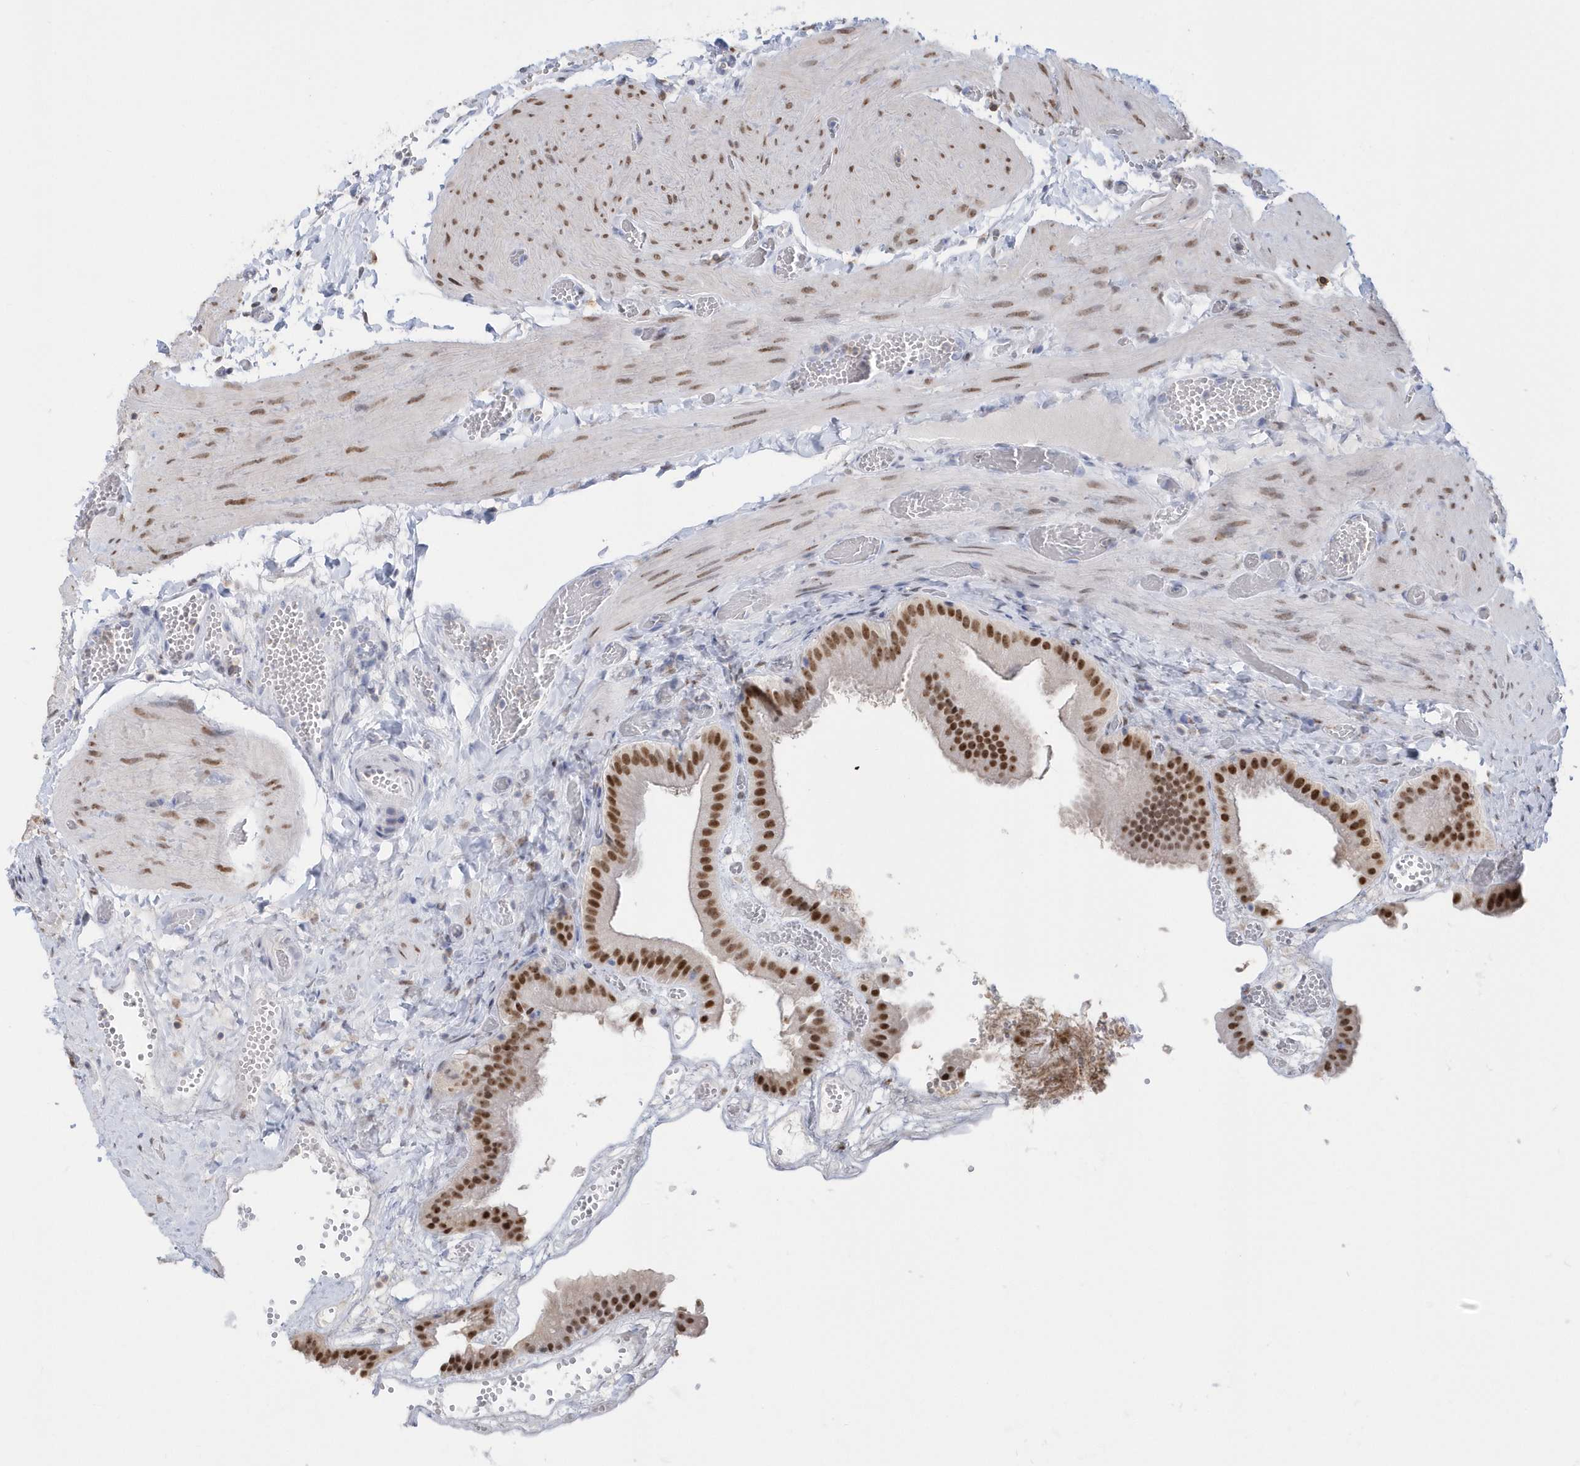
{"staining": {"intensity": "moderate", "quantity": ">75%", "location": "nuclear"}, "tissue": "gallbladder", "cell_type": "Glandular cells", "image_type": "normal", "snomed": [{"axis": "morphology", "description": "Normal tissue, NOS"}, {"axis": "topography", "description": "Gallbladder"}], "caption": "A brown stain highlights moderate nuclear expression of a protein in glandular cells of unremarkable gallbladder.", "gene": "MACROH2A2", "patient": {"sex": "female", "age": 64}}